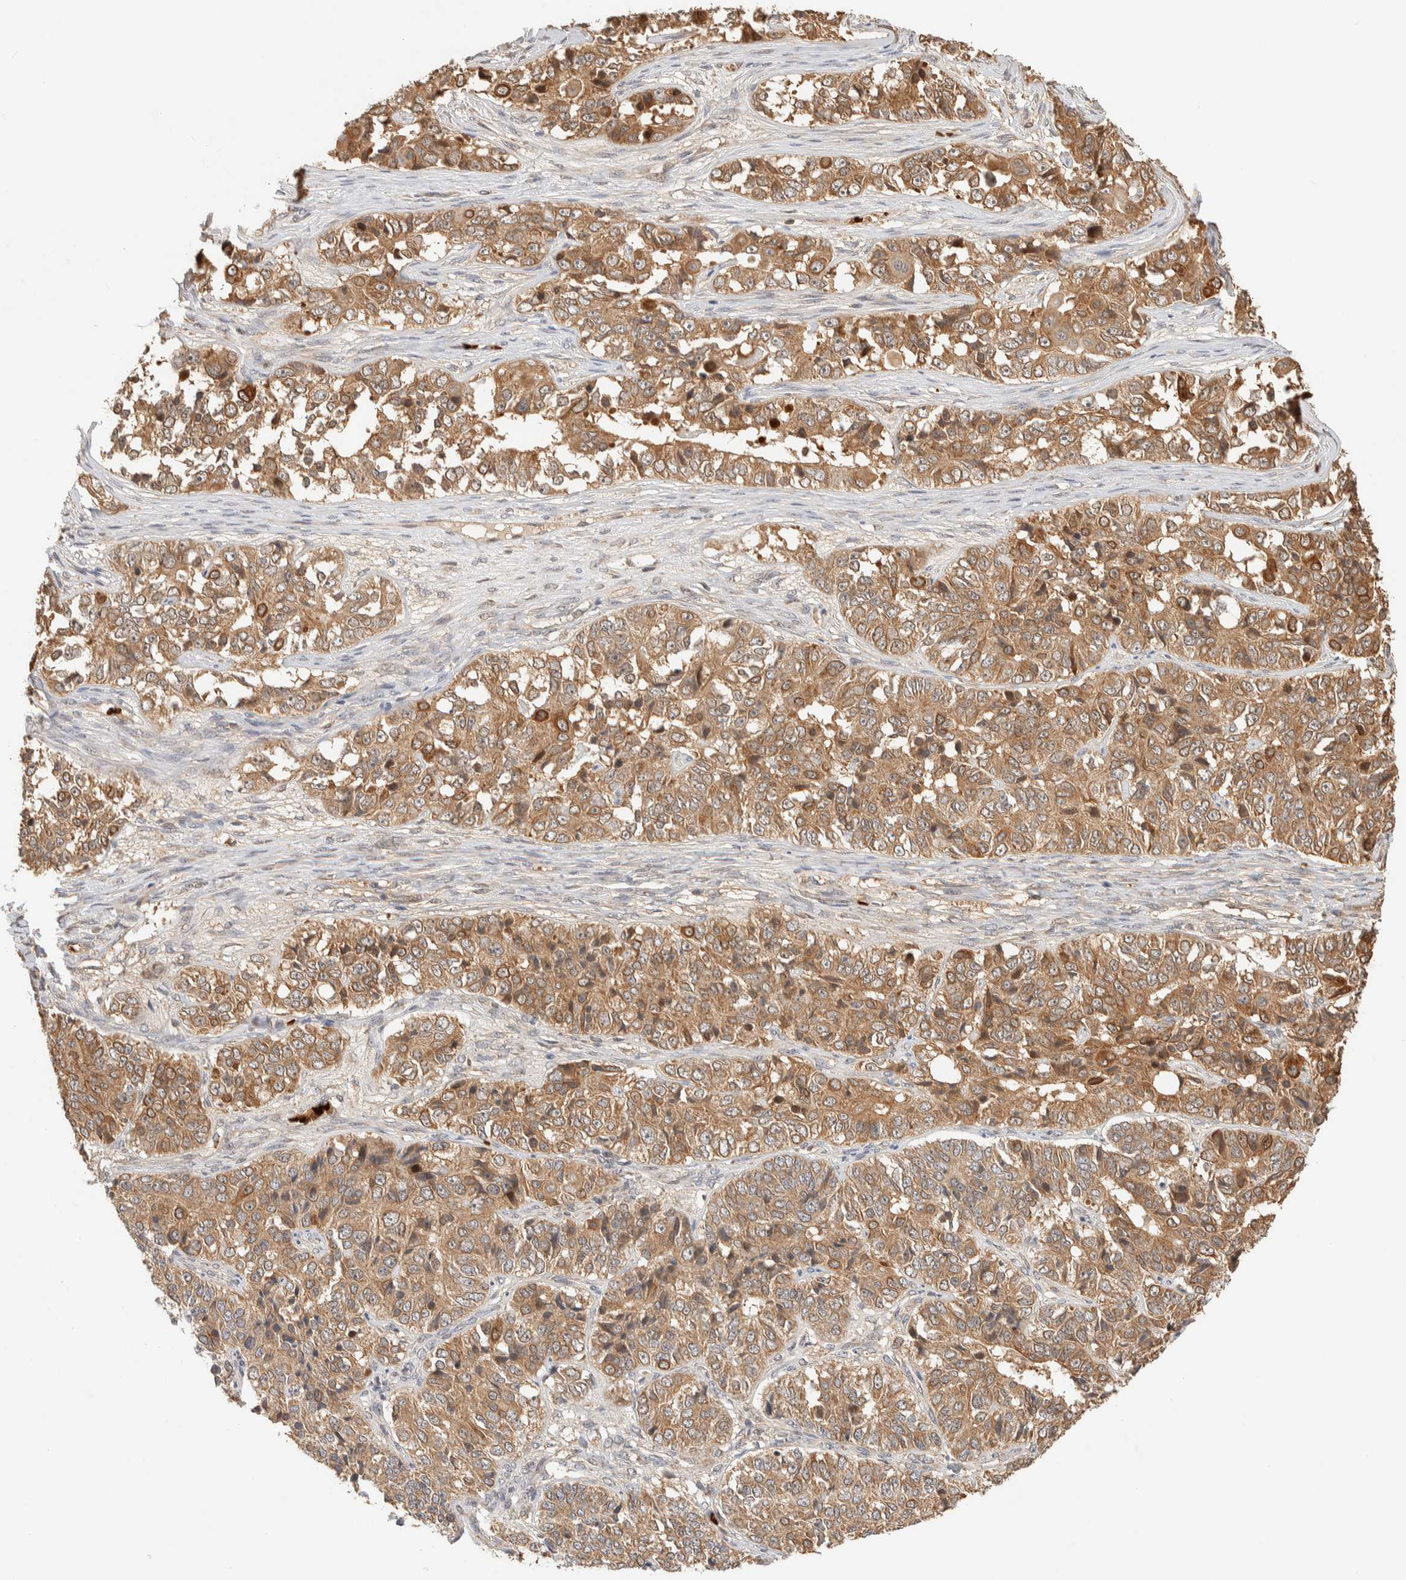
{"staining": {"intensity": "moderate", "quantity": ">75%", "location": "cytoplasmic/membranous"}, "tissue": "ovarian cancer", "cell_type": "Tumor cells", "image_type": "cancer", "snomed": [{"axis": "morphology", "description": "Carcinoma, endometroid"}, {"axis": "topography", "description": "Ovary"}], "caption": "Human ovarian cancer stained with a brown dye displays moderate cytoplasmic/membranous positive expression in approximately >75% of tumor cells.", "gene": "TTI2", "patient": {"sex": "female", "age": 51}}